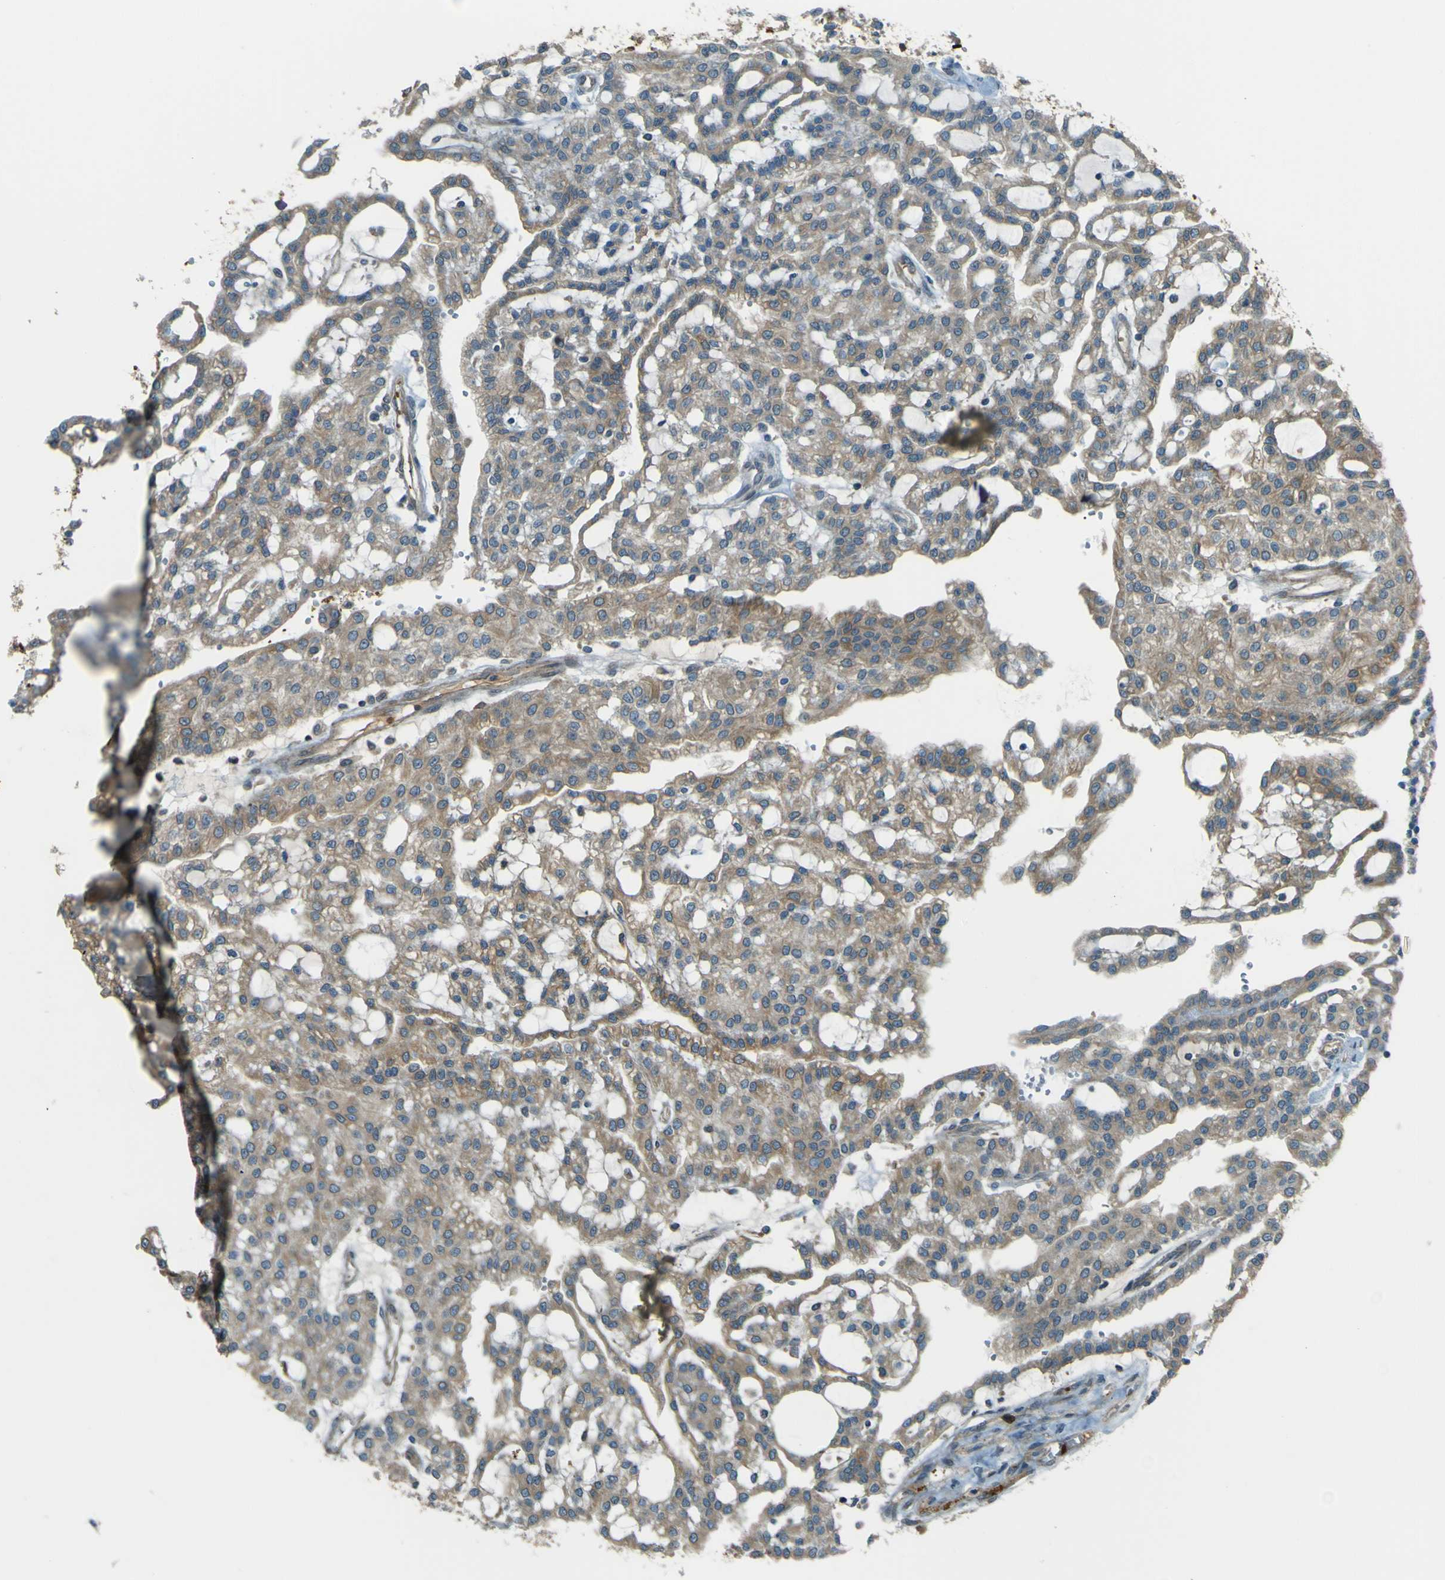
{"staining": {"intensity": "weak", "quantity": ">75%", "location": "cytoplasmic/membranous"}, "tissue": "renal cancer", "cell_type": "Tumor cells", "image_type": "cancer", "snomed": [{"axis": "morphology", "description": "Adenocarcinoma, NOS"}, {"axis": "topography", "description": "Kidney"}], "caption": "A low amount of weak cytoplasmic/membranous expression is appreciated in approximately >75% of tumor cells in renal cancer tissue.", "gene": "LPCAT1", "patient": {"sex": "male", "age": 63}}